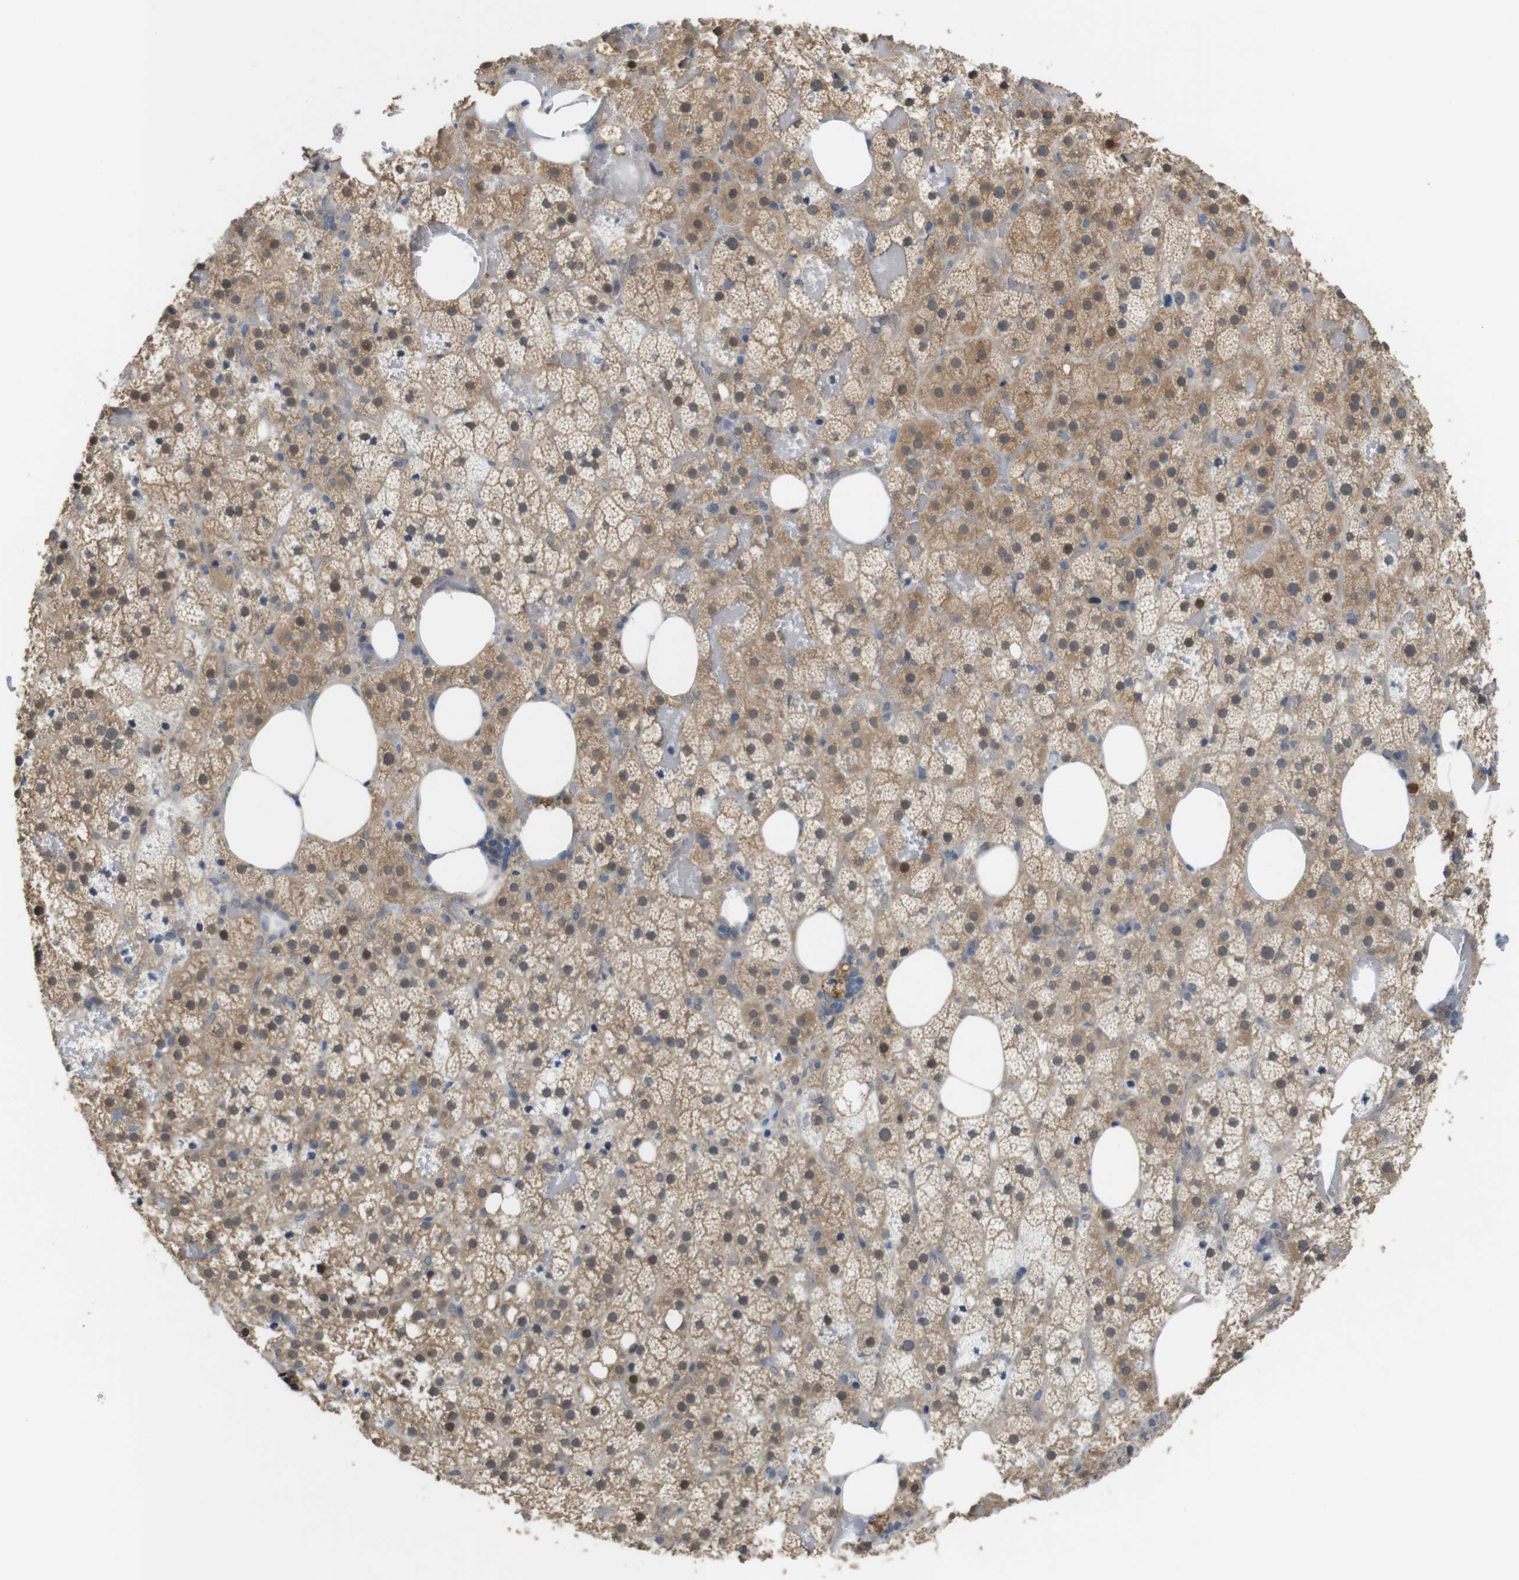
{"staining": {"intensity": "moderate", "quantity": ">75%", "location": "cytoplasmic/membranous"}, "tissue": "adrenal gland", "cell_type": "Glandular cells", "image_type": "normal", "snomed": [{"axis": "morphology", "description": "Normal tissue, NOS"}, {"axis": "topography", "description": "Adrenal gland"}], "caption": "Immunohistochemical staining of unremarkable adrenal gland reveals moderate cytoplasmic/membranous protein expression in approximately >75% of glandular cells.", "gene": "CDC34", "patient": {"sex": "female", "age": 59}}